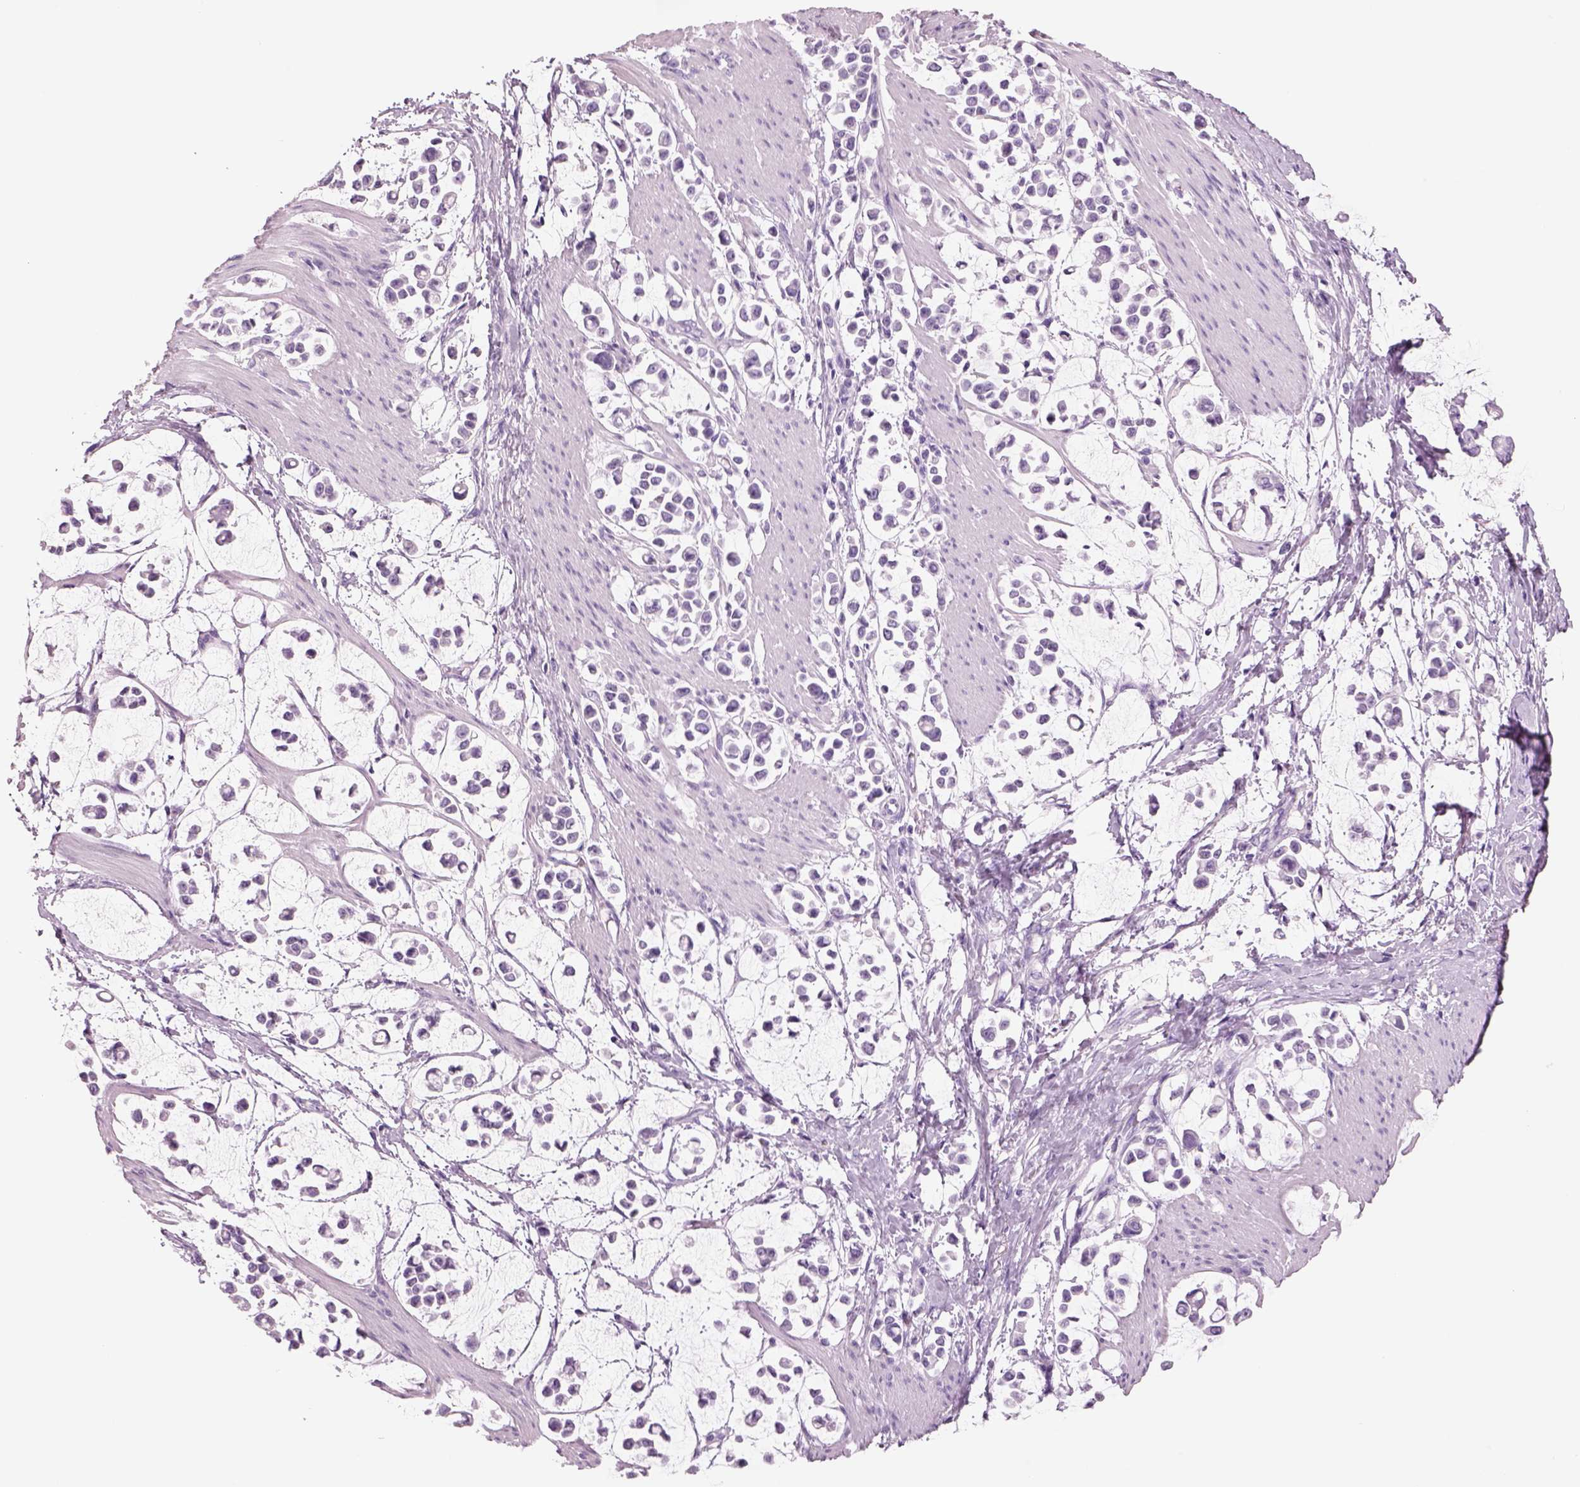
{"staining": {"intensity": "negative", "quantity": "none", "location": "none"}, "tissue": "stomach cancer", "cell_type": "Tumor cells", "image_type": "cancer", "snomed": [{"axis": "morphology", "description": "Adenocarcinoma, NOS"}, {"axis": "topography", "description": "Stomach"}], "caption": "This is an immunohistochemistry image of stomach adenocarcinoma. There is no positivity in tumor cells.", "gene": "RHO", "patient": {"sex": "male", "age": 82}}